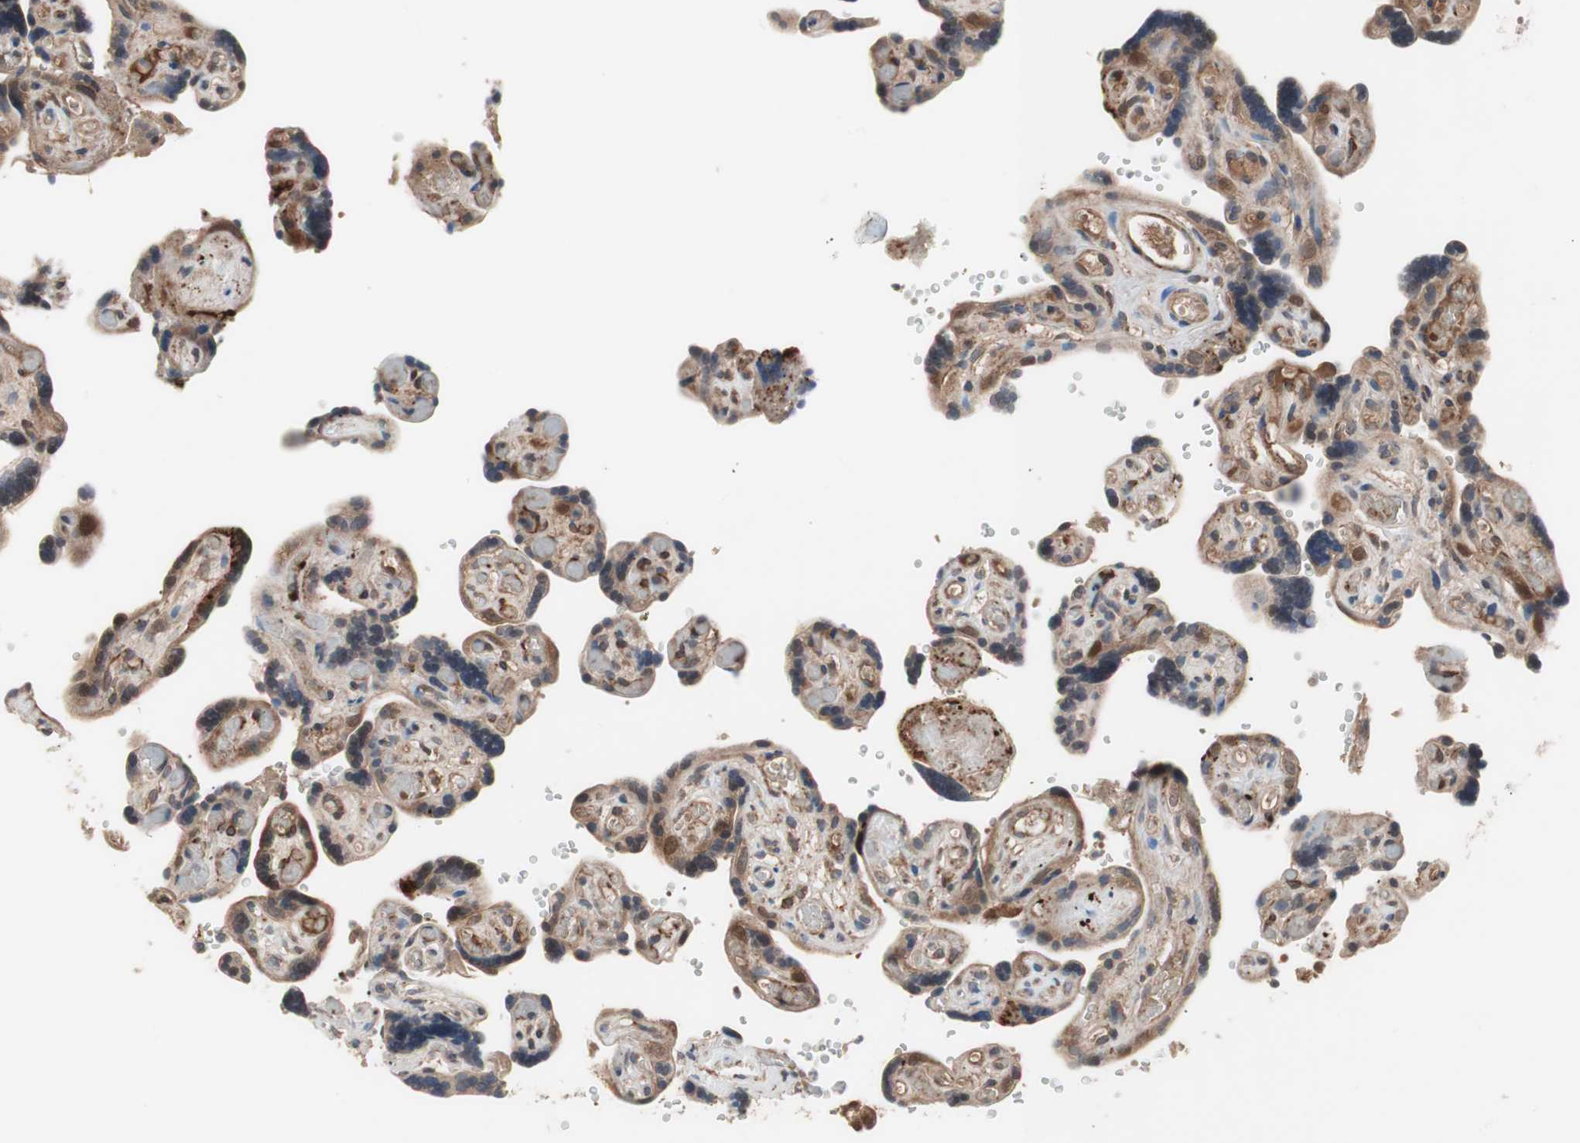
{"staining": {"intensity": "strong", "quantity": ">75%", "location": "cytoplasmic/membranous,nuclear"}, "tissue": "placenta", "cell_type": "Decidual cells", "image_type": "normal", "snomed": [{"axis": "morphology", "description": "Normal tissue, NOS"}, {"axis": "topography", "description": "Placenta"}], "caption": "Protein analysis of normal placenta reveals strong cytoplasmic/membranous,nuclear staining in approximately >75% of decidual cells. The staining was performed using DAB (3,3'-diaminobenzidine) to visualize the protein expression in brown, while the nuclei were stained in blue with hematoxylin (Magnification: 20x).", "gene": "HMBS", "patient": {"sex": "female", "age": 30}}